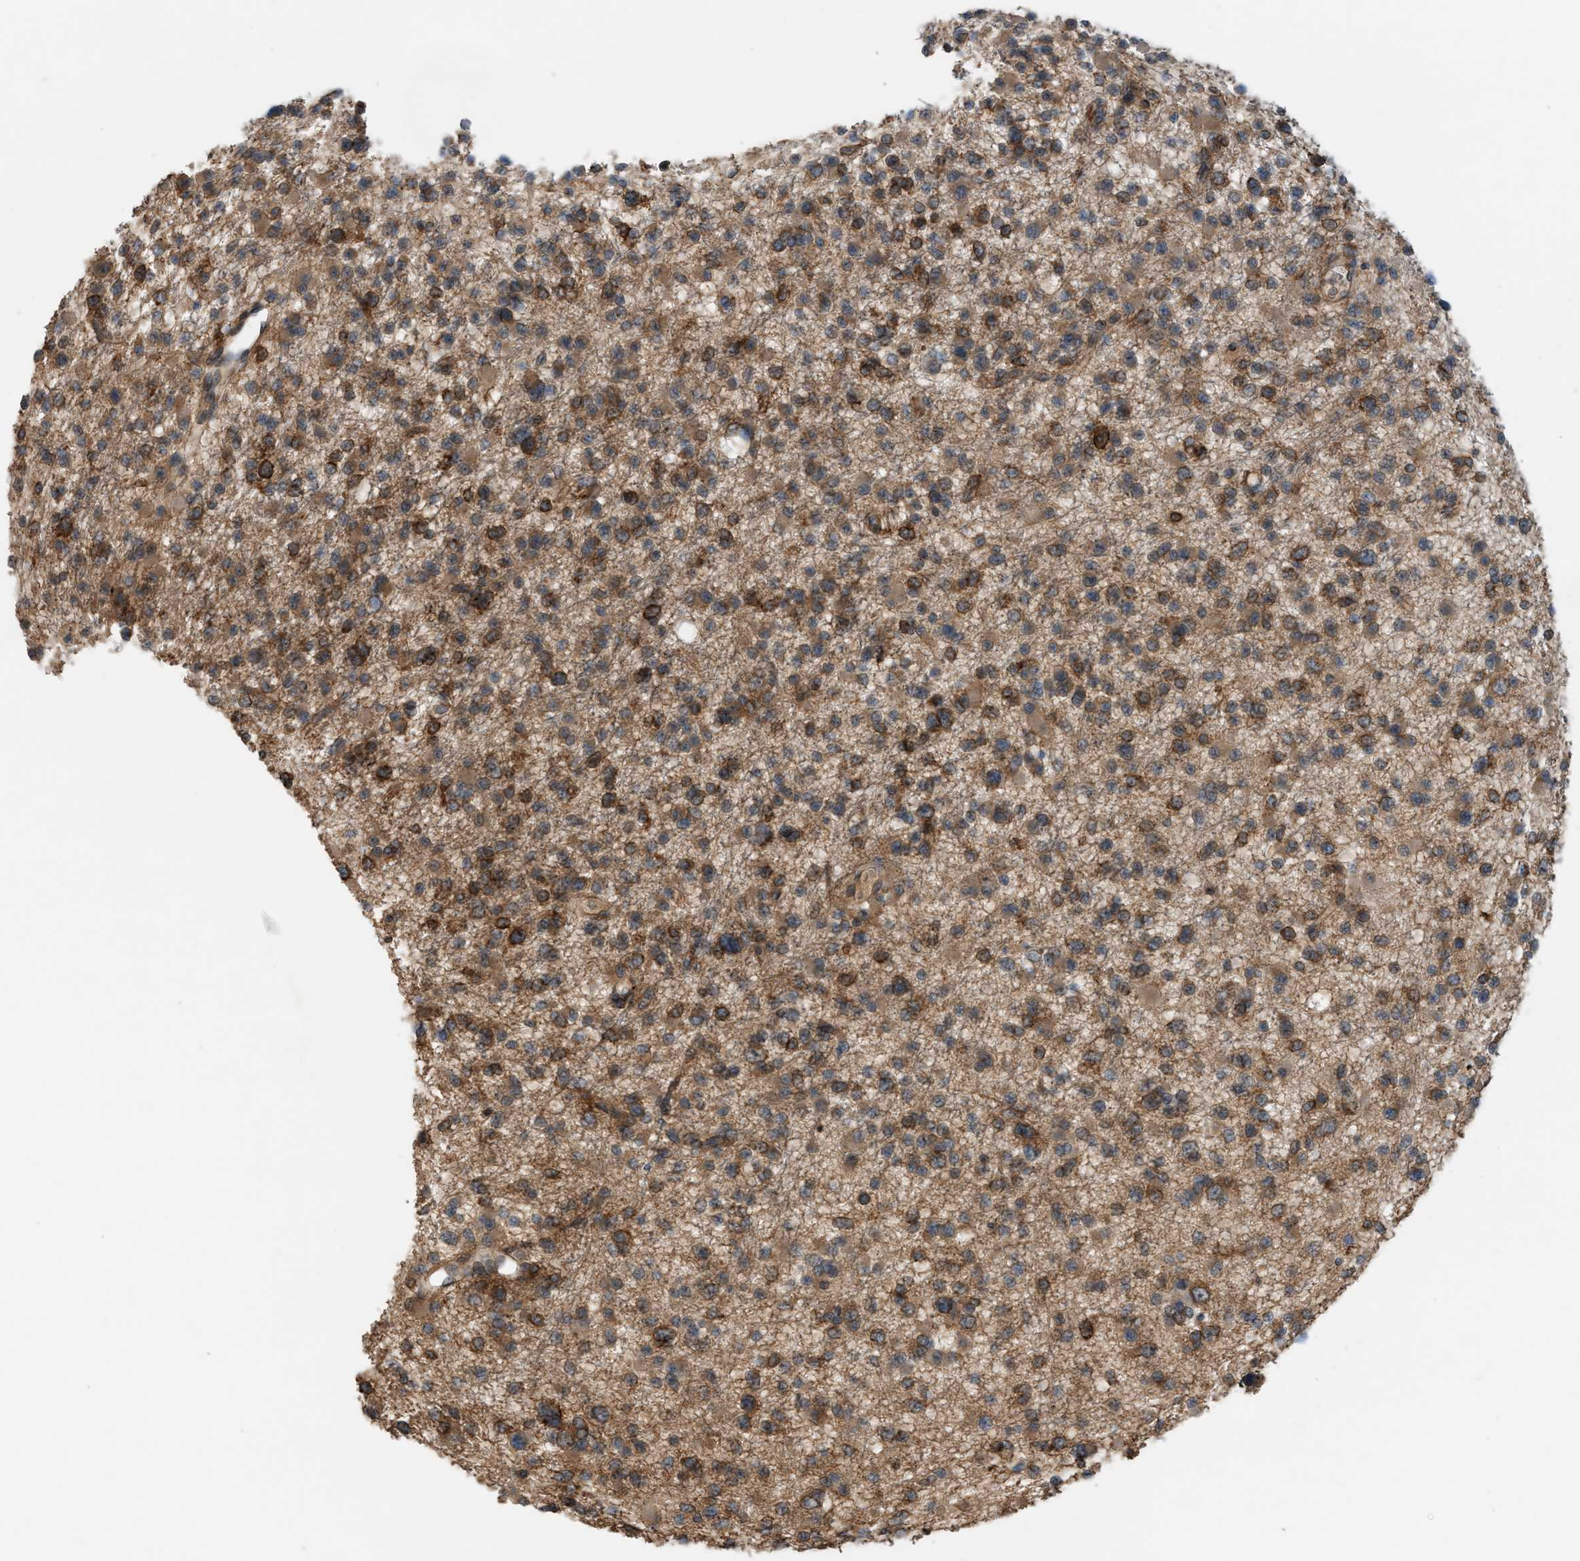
{"staining": {"intensity": "moderate", "quantity": ">75%", "location": "cytoplasmic/membranous"}, "tissue": "glioma", "cell_type": "Tumor cells", "image_type": "cancer", "snomed": [{"axis": "morphology", "description": "Glioma, malignant, Low grade"}, {"axis": "topography", "description": "Brain"}], "caption": "A histopathology image of human glioma stained for a protein shows moderate cytoplasmic/membranous brown staining in tumor cells.", "gene": "BAIAP2L1", "patient": {"sex": "female", "age": 22}}